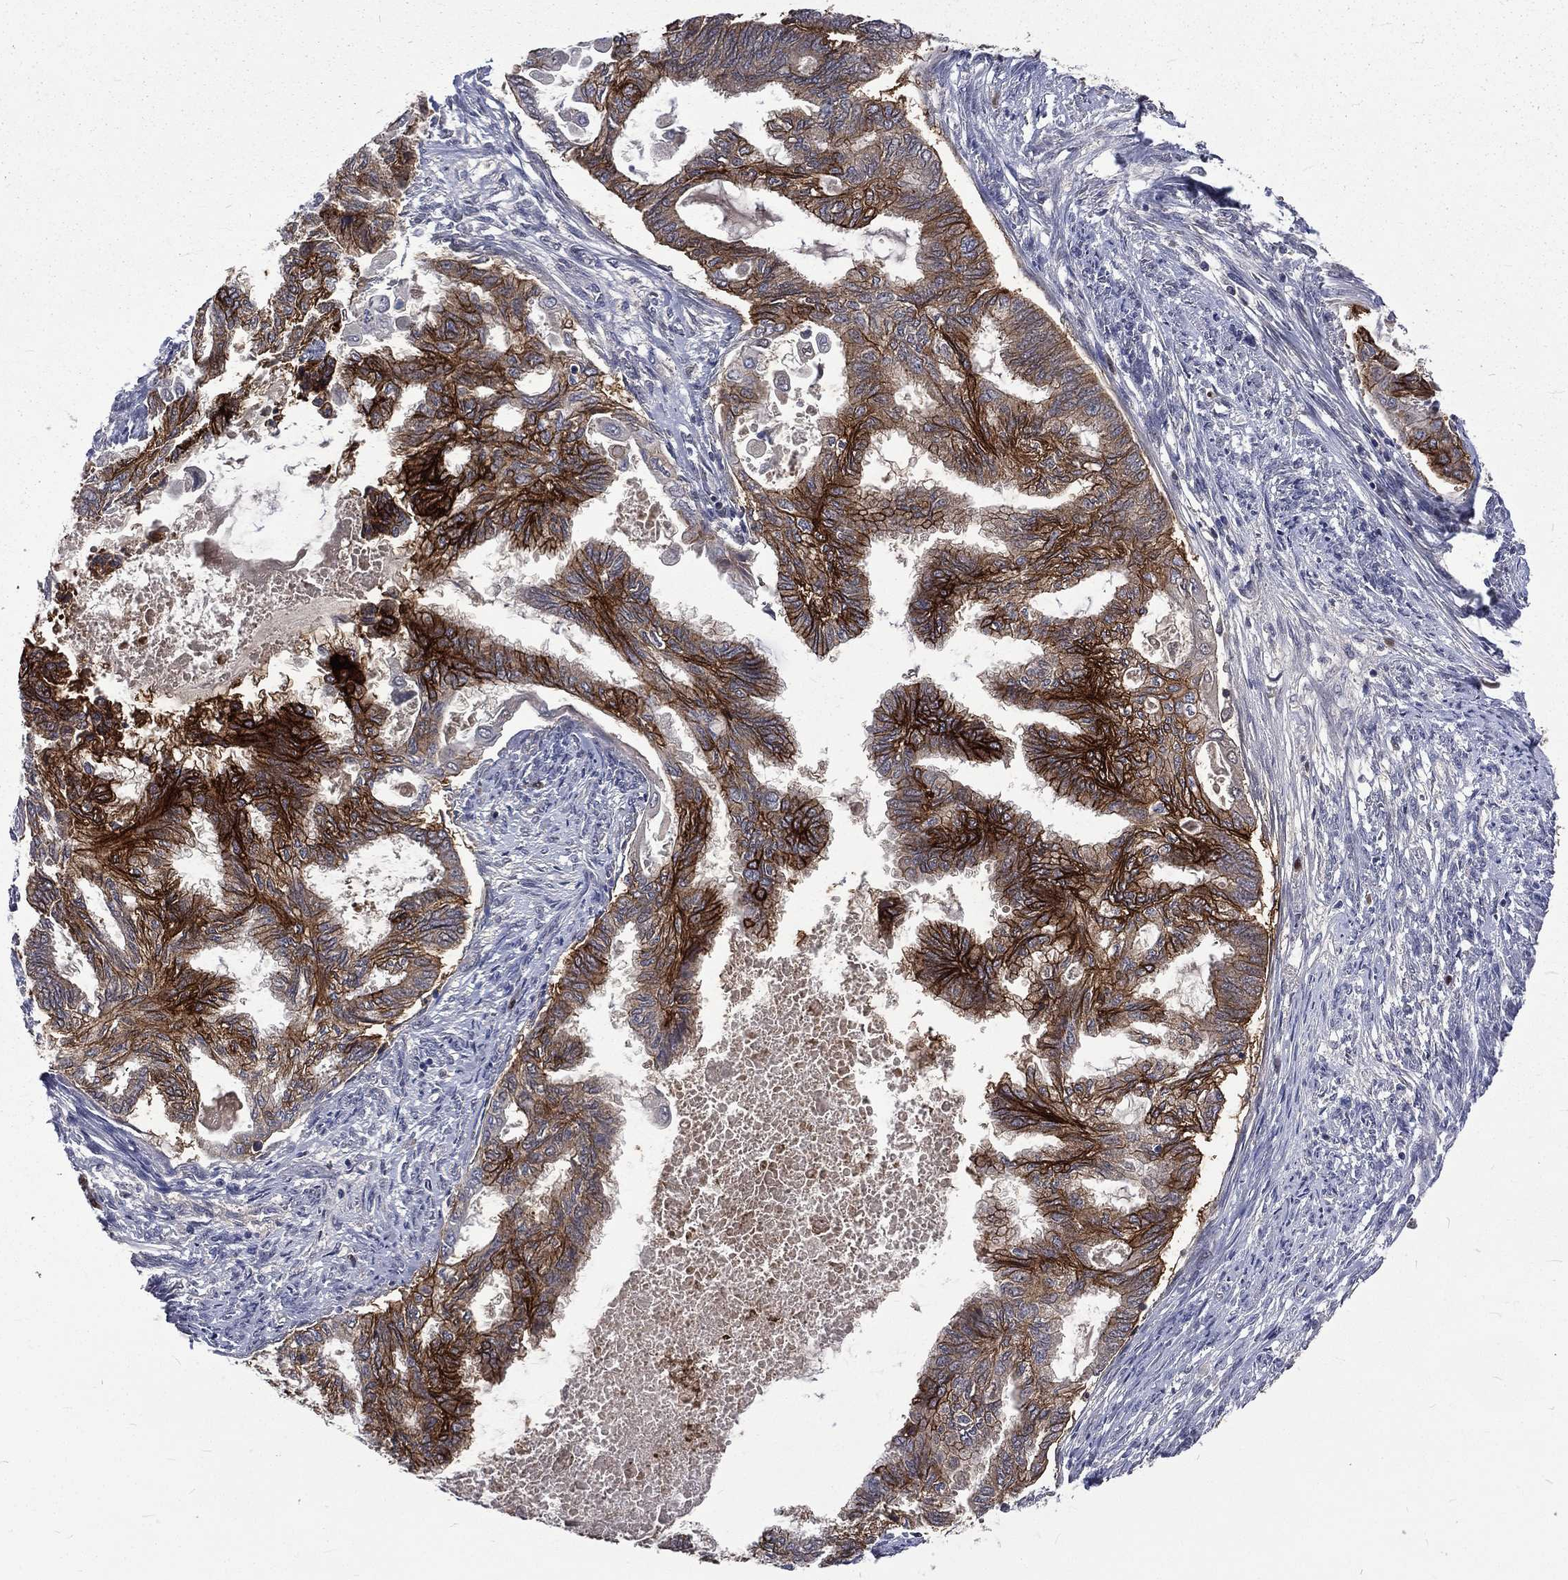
{"staining": {"intensity": "strong", "quantity": "25%-75%", "location": "cytoplasmic/membranous"}, "tissue": "endometrial cancer", "cell_type": "Tumor cells", "image_type": "cancer", "snomed": [{"axis": "morphology", "description": "Adenocarcinoma, NOS"}, {"axis": "topography", "description": "Endometrium"}], "caption": "There is high levels of strong cytoplasmic/membranous expression in tumor cells of endometrial cancer (adenocarcinoma), as demonstrated by immunohistochemical staining (brown color).", "gene": "CA12", "patient": {"sex": "female", "age": 86}}